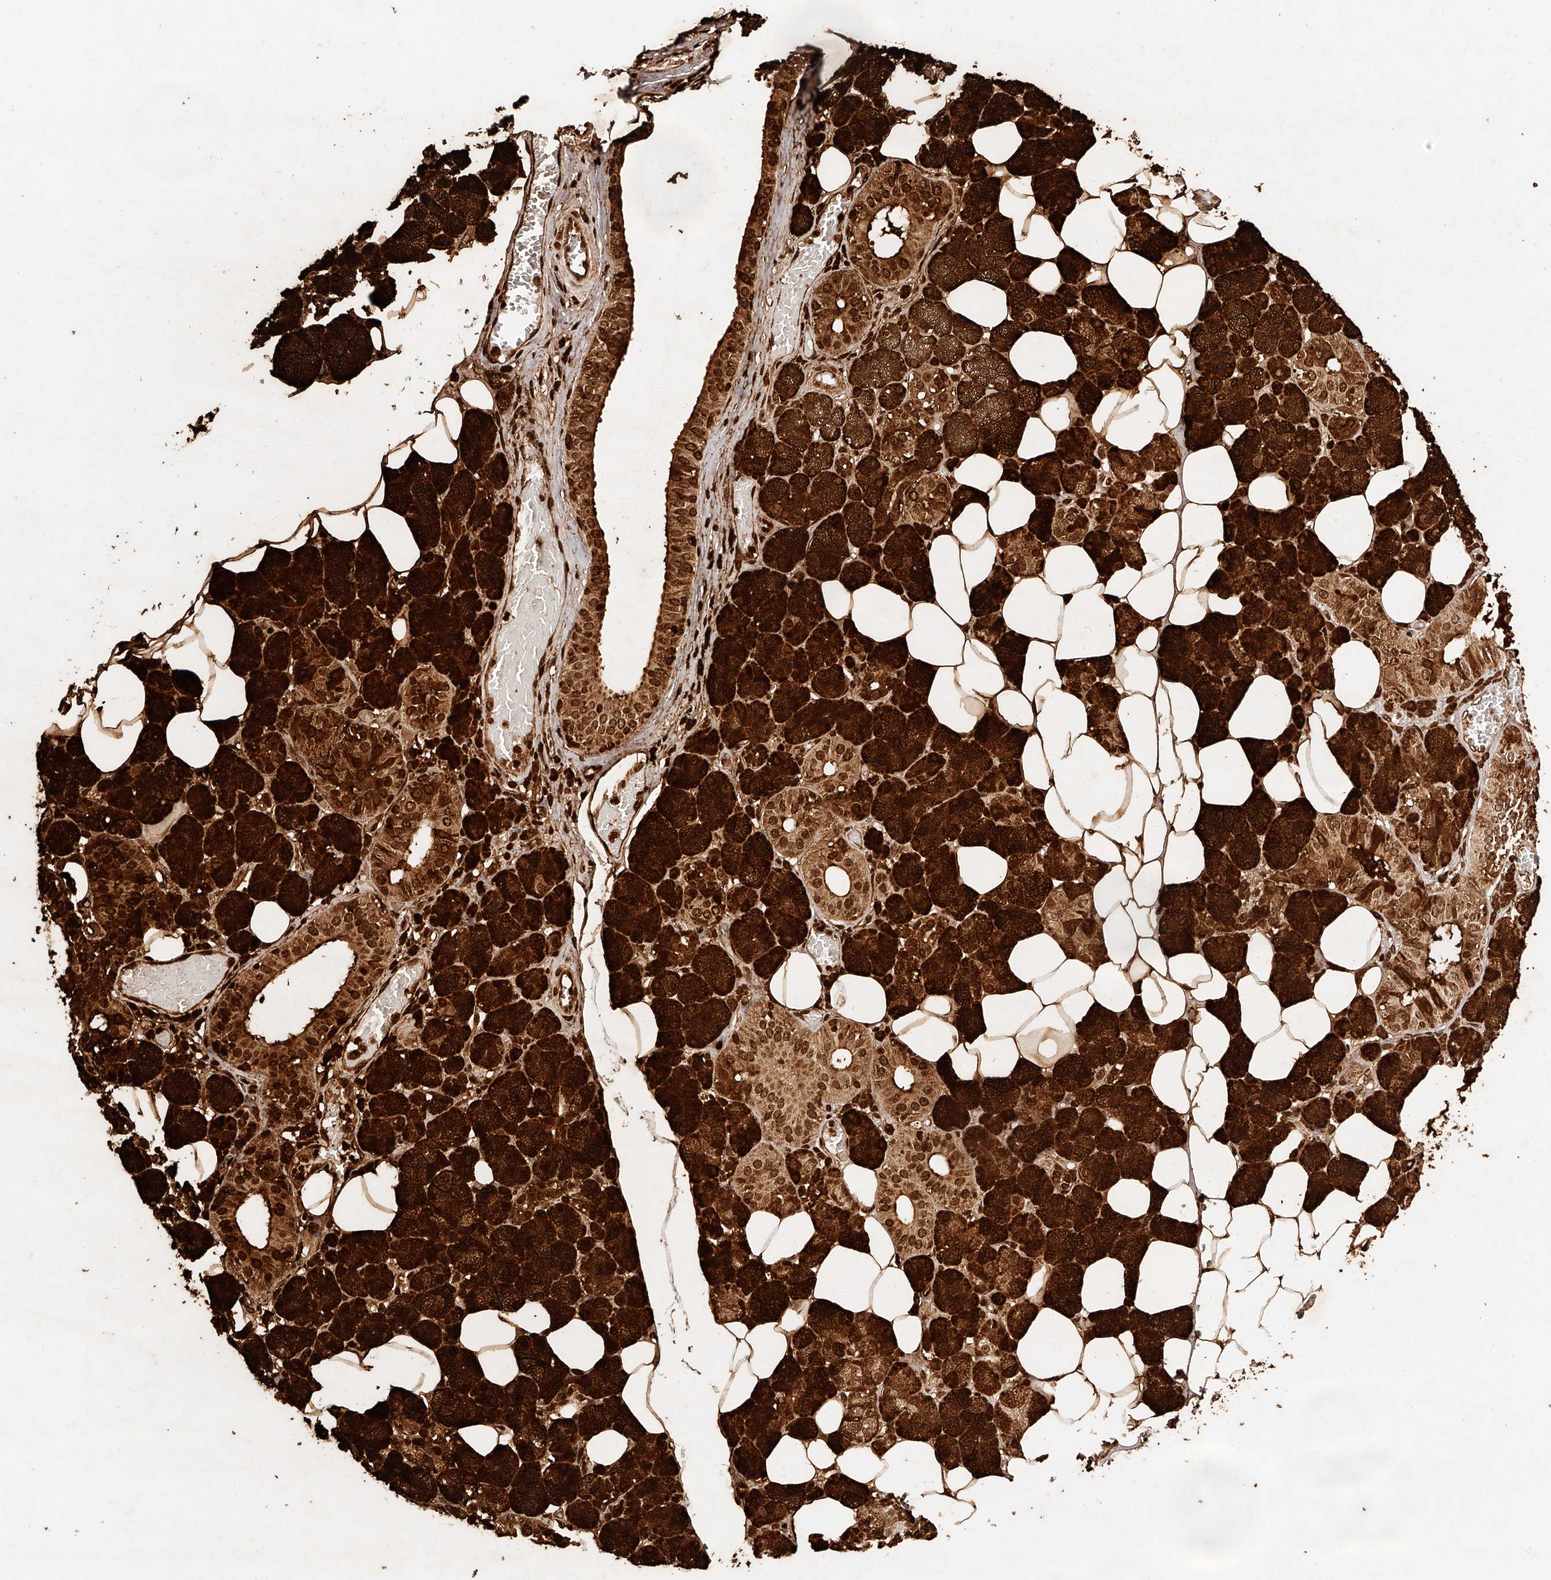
{"staining": {"intensity": "strong", "quantity": ">75%", "location": "cytoplasmic/membranous,nuclear"}, "tissue": "salivary gland", "cell_type": "Glandular cells", "image_type": "normal", "snomed": [{"axis": "morphology", "description": "Normal tissue, NOS"}, {"axis": "topography", "description": "Salivary gland"}], "caption": "Strong cytoplasmic/membranous,nuclear protein positivity is identified in about >75% of glandular cells in salivary gland.", "gene": "USF3", "patient": {"sex": "female", "age": 33}}